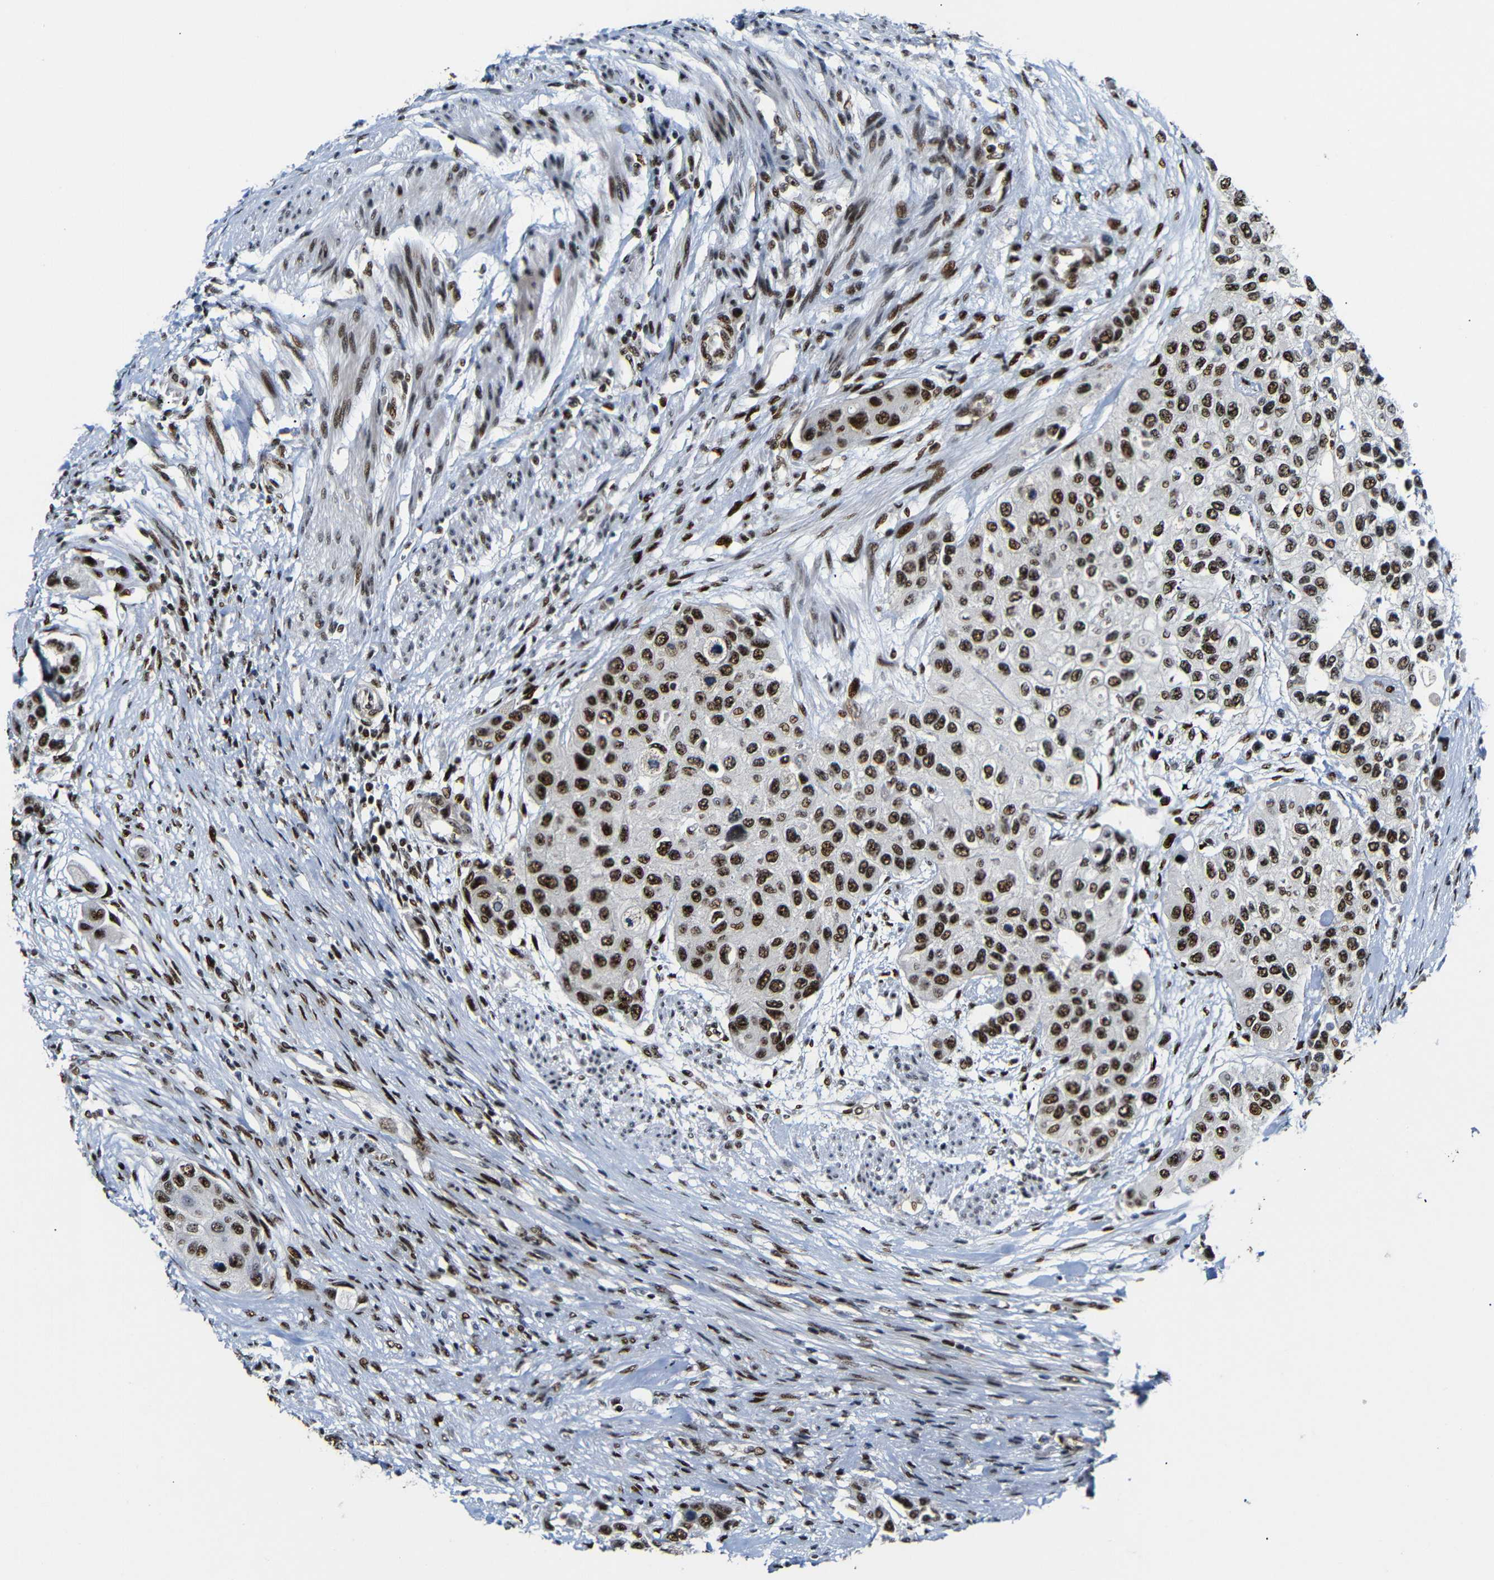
{"staining": {"intensity": "strong", "quantity": ">75%", "location": "nuclear"}, "tissue": "urothelial cancer", "cell_type": "Tumor cells", "image_type": "cancer", "snomed": [{"axis": "morphology", "description": "Urothelial carcinoma, High grade"}, {"axis": "topography", "description": "Urinary bladder"}], "caption": "This image shows urothelial carcinoma (high-grade) stained with IHC to label a protein in brown. The nuclear of tumor cells show strong positivity for the protein. Nuclei are counter-stained blue.", "gene": "SETDB2", "patient": {"sex": "female", "age": 56}}